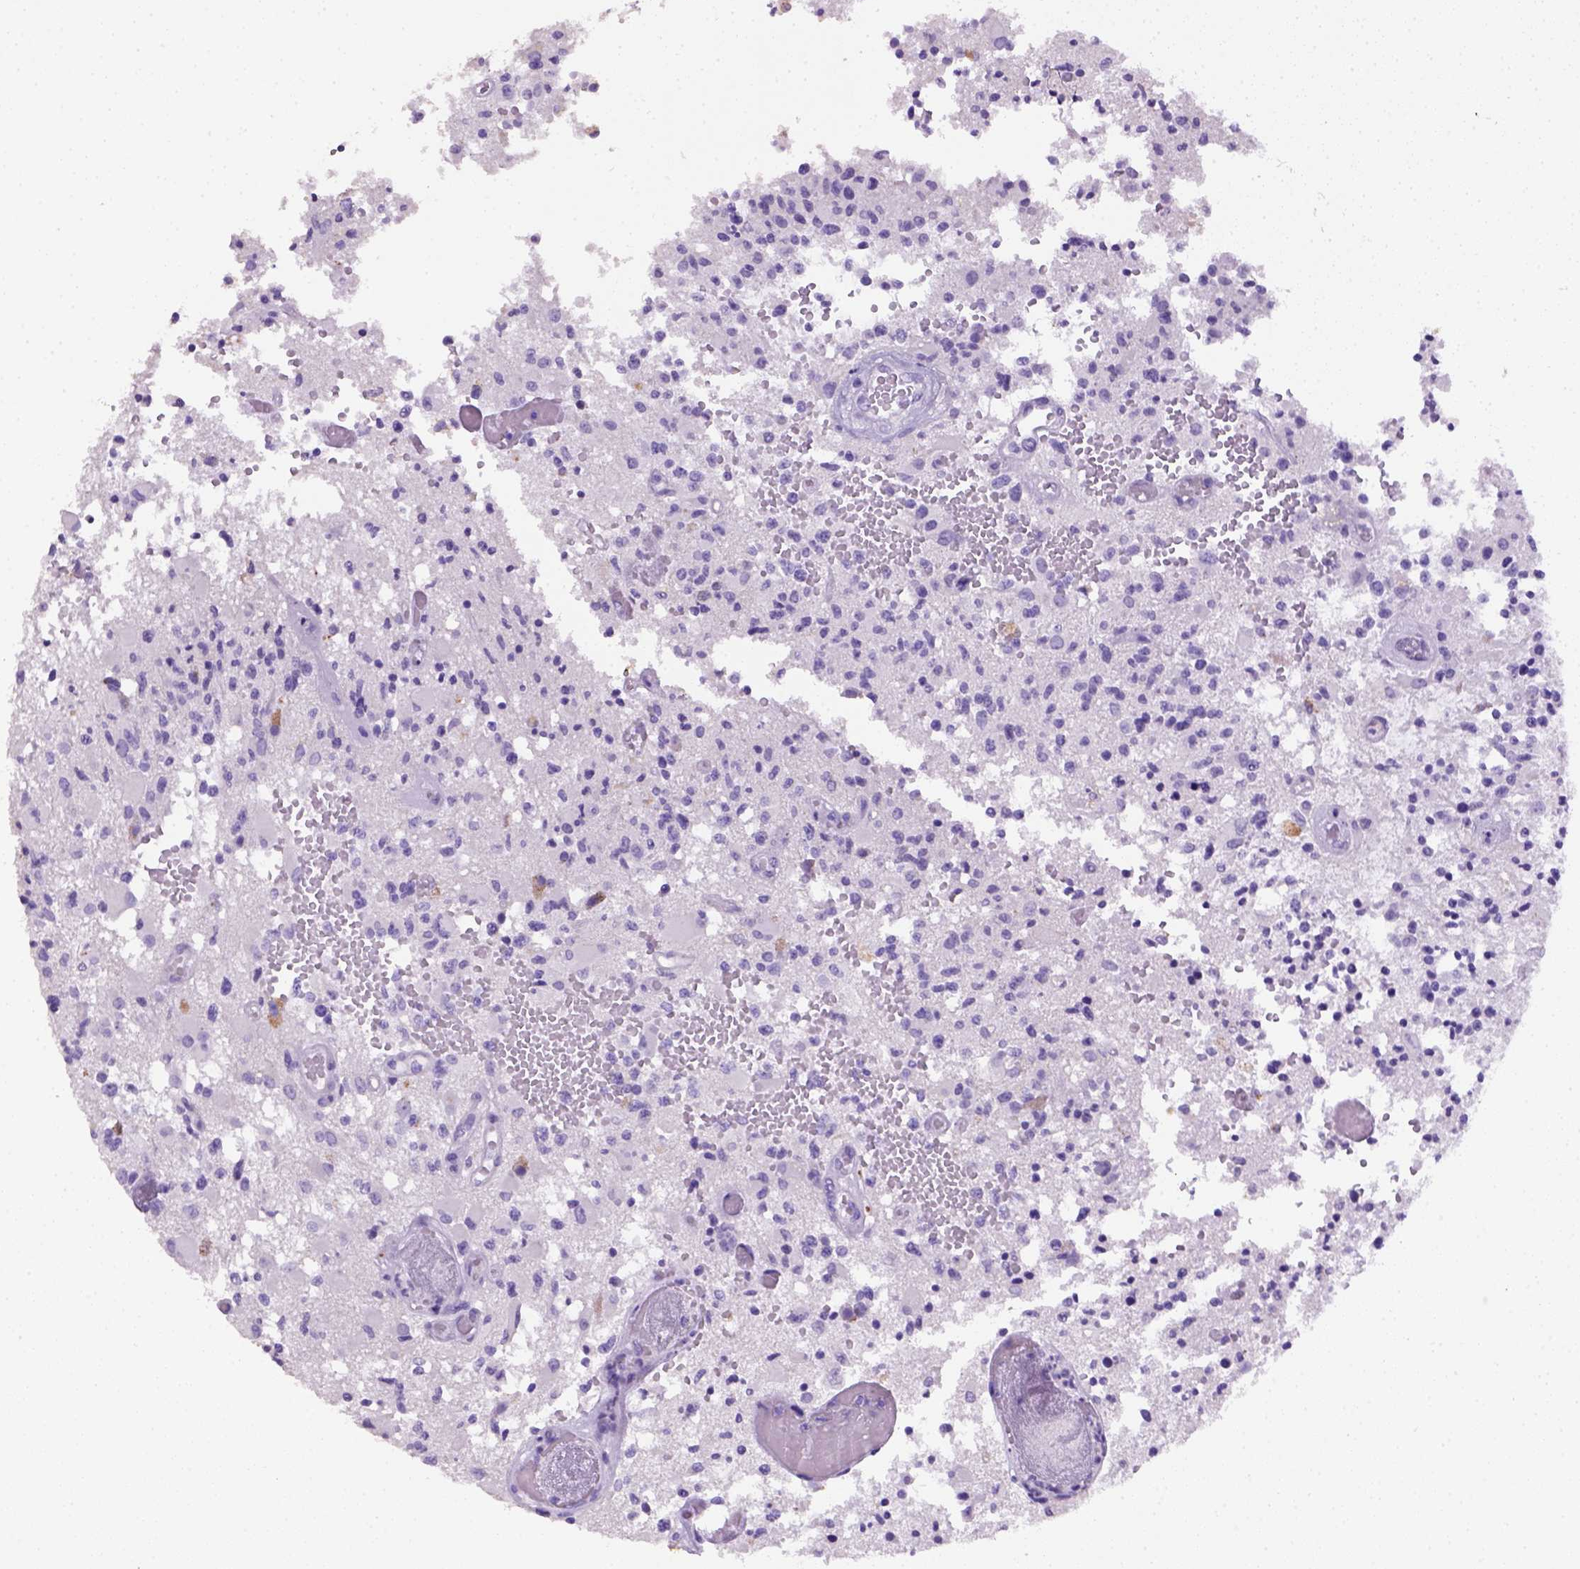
{"staining": {"intensity": "negative", "quantity": "none", "location": "none"}, "tissue": "glioma", "cell_type": "Tumor cells", "image_type": "cancer", "snomed": [{"axis": "morphology", "description": "Glioma, malignant, High grade"}, {"axis": "topography", "description": "Brain"}], "caption": "There is no significant expression in tumor cells of malignant high-grade glioma. (DAB immunohistochemistry (IHC) with hematoxylin counter stain).", "gene": "KRT71", "patient": {"sex": "female", "age": 63}}